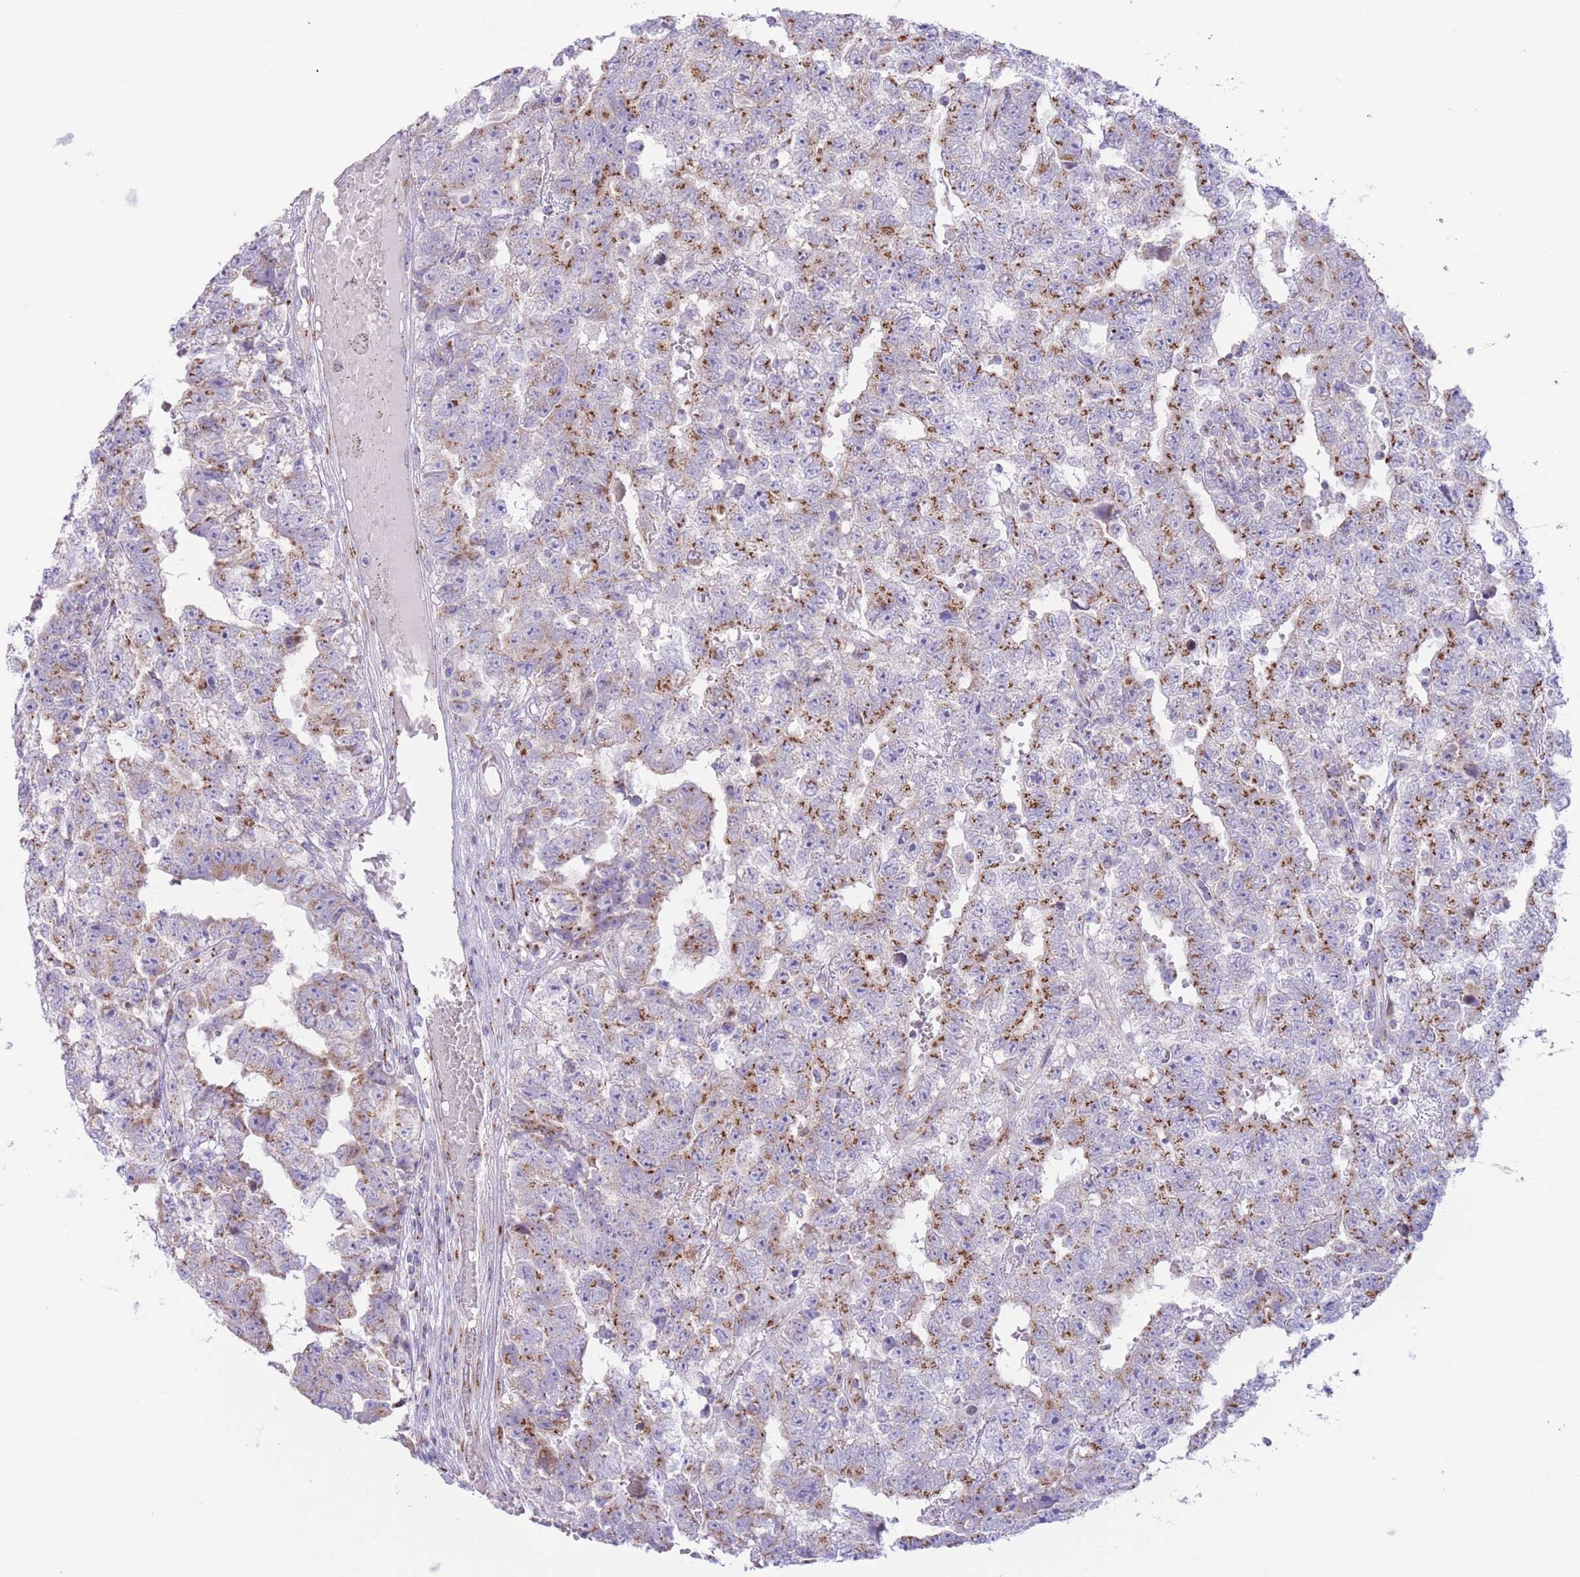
{"staining": {"intensity": "strong", "quantity": "25%-75%", "location": "cytoplasmic/membranous"}, "tissue": "testis cancer", "cell_type": "Tumor cells", "image_type": "cancer", "snomed": [{"axis": "morphology", "description": "Carcinoma, Embryonal, NOS"}, {"axis": "topography", "description": "Testis"}], "caption": "Tumor cells reveal strong cytoplasmic/membranous staining in about 25%-75% of cells in testis embryonal carcinoma.", "gene": "MPND", "patient": {"sex": "male", "age": 25}}